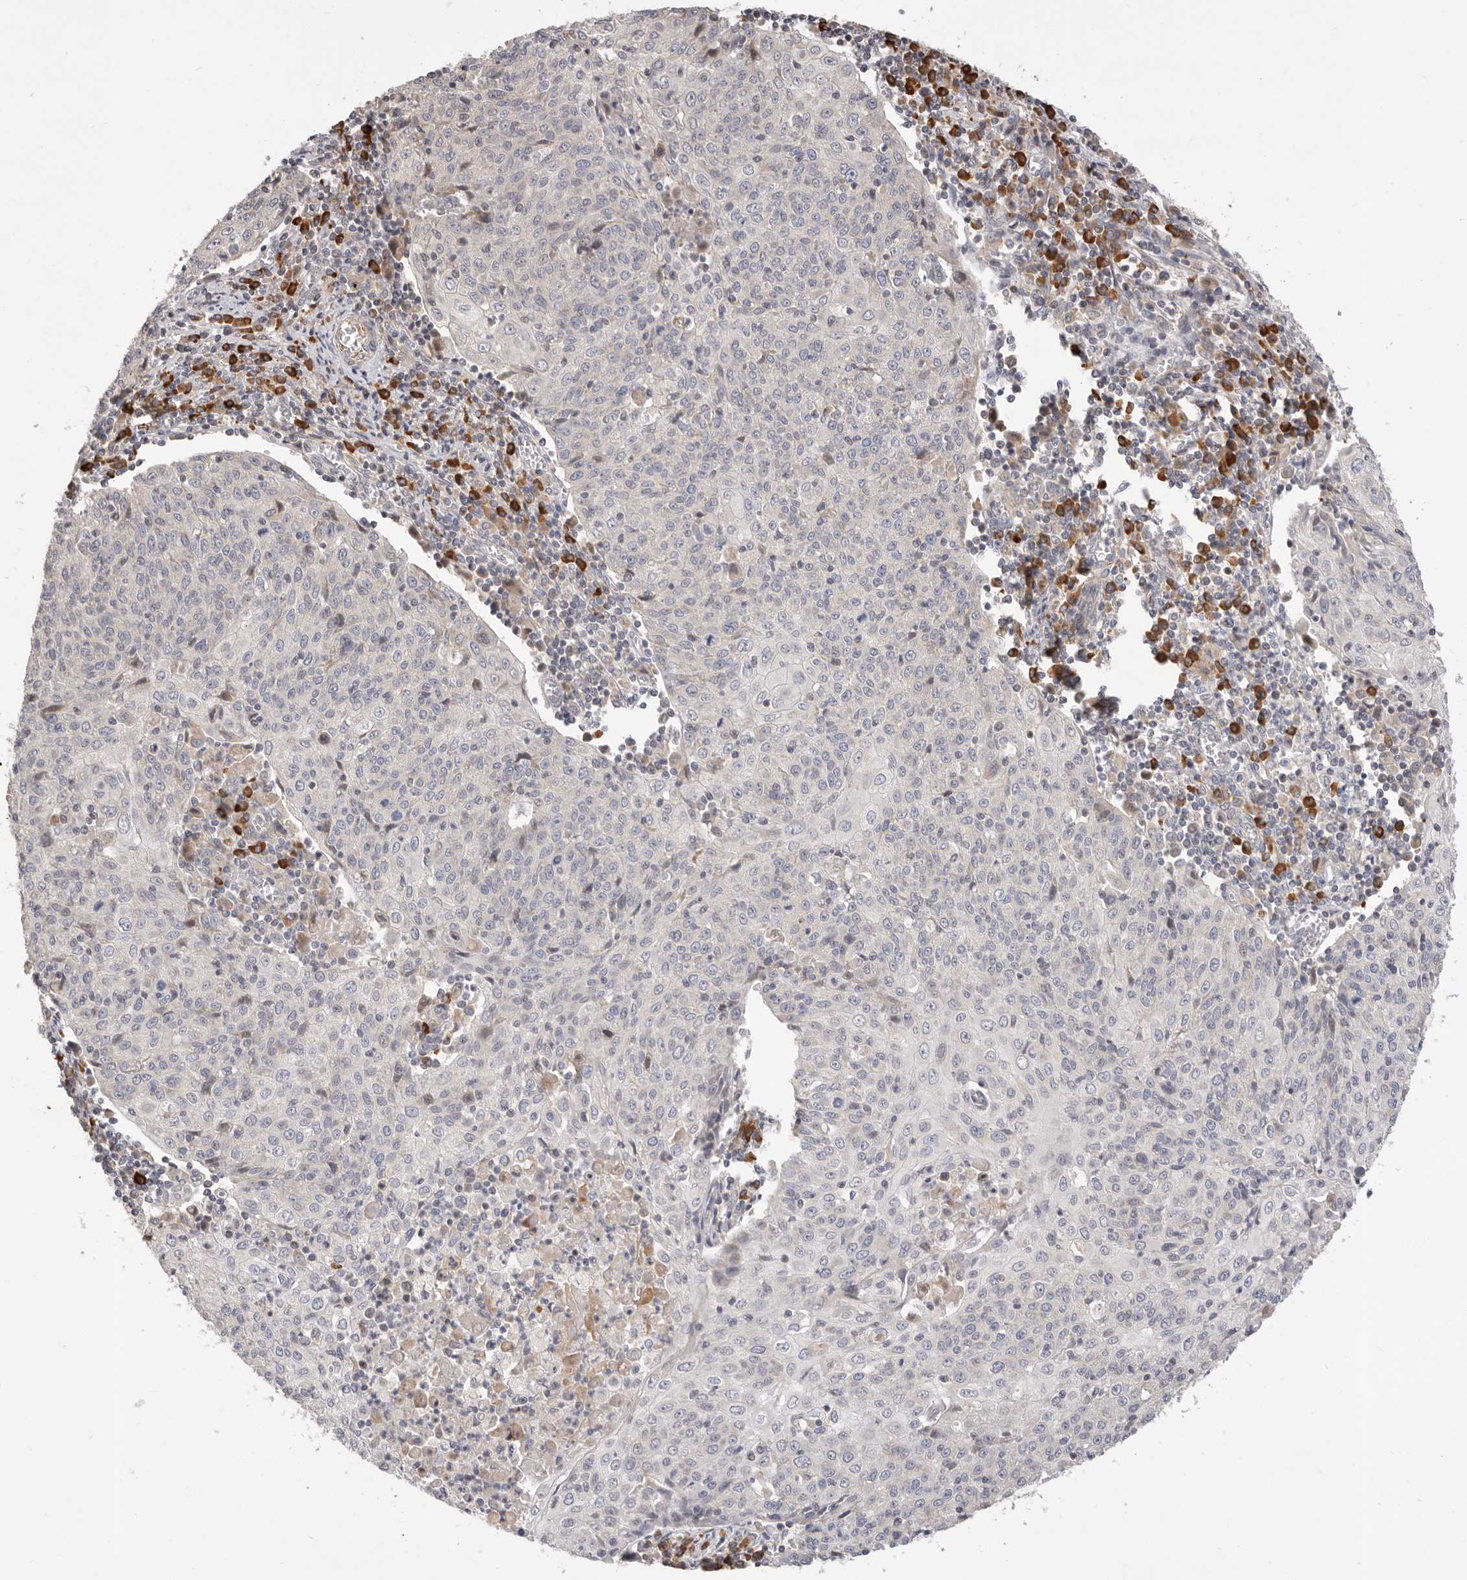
{"staining": {"intensity": "negative", "quantity": "none", "location": "none"}, "tissue": "cervical cancer", "cell_type": "Tumor cells", "image_type": "cancer", "snomed": [{"axis": "morphology", "description": "Squamous cell carcinoma, NOS"}, {"axis": "topography", "description": "Cervix"}], "caption": "Micrograph shows no significant protein positivity in tumor cells of cervical cancer.", "gene": "USH1C", "patient": {"sex": "female", "age": 48}}